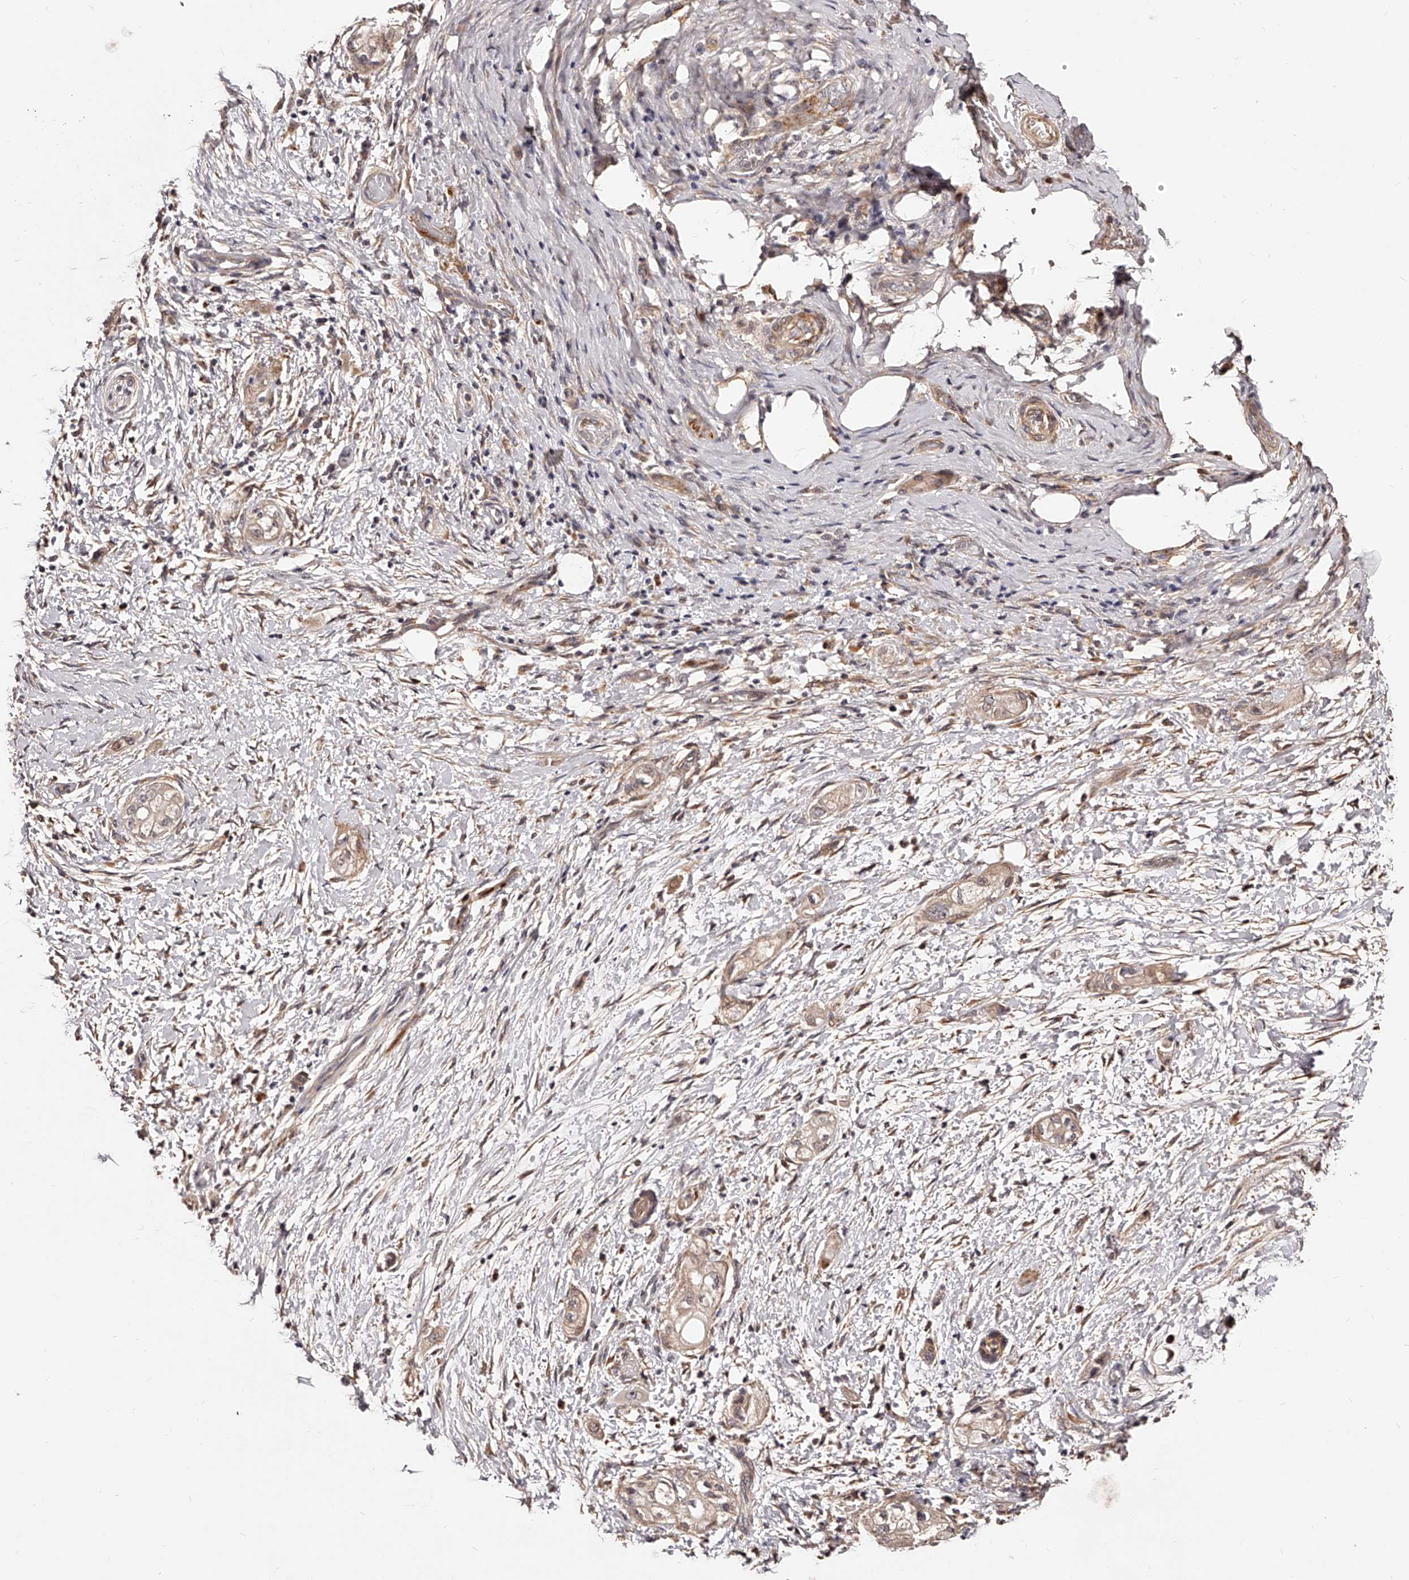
{"staining": {"intensity": "weak", "quantity": ">75%", "location": "cytoplasmic/membranous"}, "tissue": "pancreatic cancer", "cell_type": "Tumor cells", "image_type": "cancer", "snomed": [{"axis": "morphology", "description": "Adenocarcinoma, NOS"}, {"axis": "topography", "description": "Pancreas"}], "caption": "Immunohistochemical staining of adenocarcinoma (pancreatic) displays low levels of weak cytoplasmic/membranous protein expression in about >75% of tumor cells.", "gene": "ZNF502", "patient": {"sex": "male", "age": 58}}